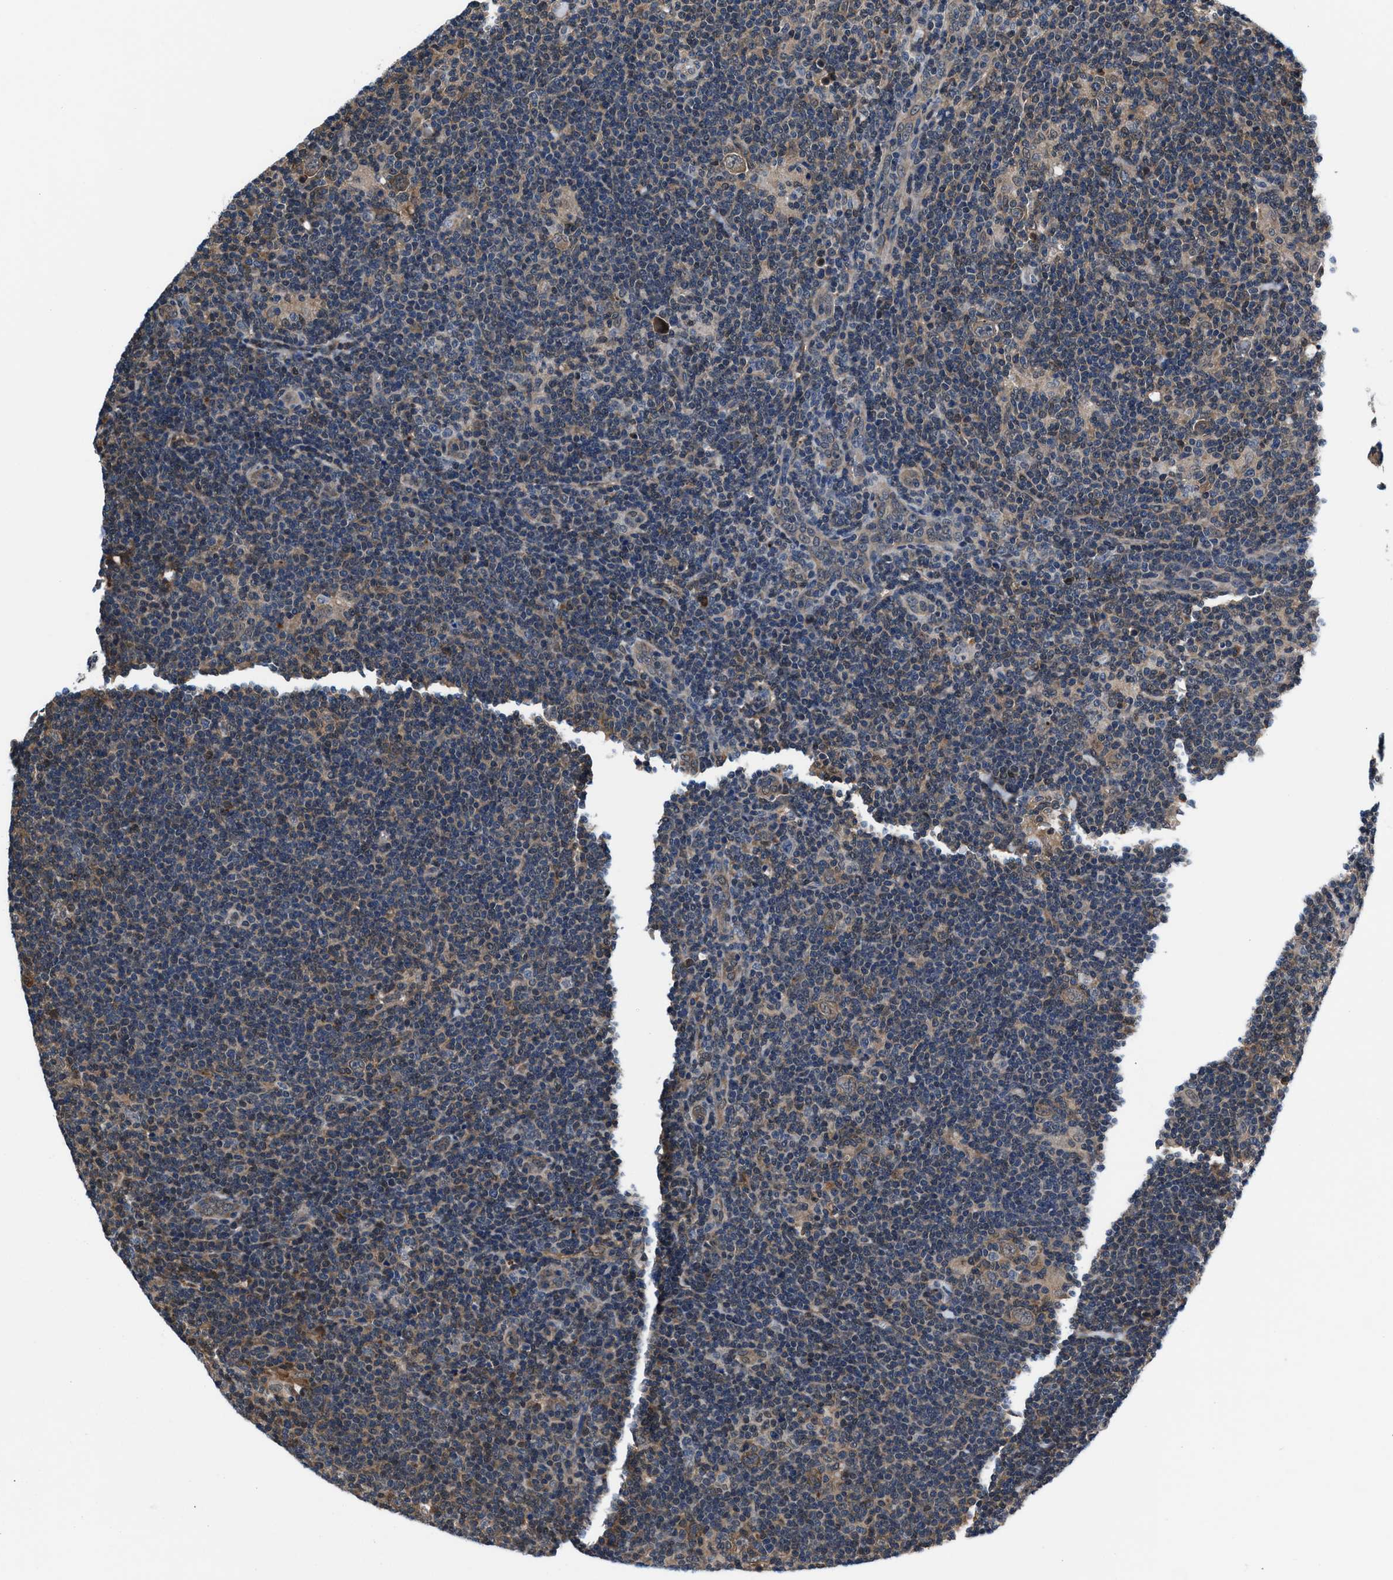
{"staining": {"intensity": "weak", "quantity": ">75%", "location": "cytoplasmic/membranous"}, "tissue": "lymphoma", "cell_type": "Tumor cells", "image_type": "cancer", "snomed": [{"axis": "morphology", "description": "Hodgkin's disease, NOS"}, {"axis": "topography", "description": "Lymph node"}], "caption": "Immunohistochemistry (DAB (3,3'-diaminobenzidine)) staining of lymphoma displays weak cytoplasmic/membranous protein positivity in about >75% of tumor cells. (DAB IHC with brightfield microscopy, high magnification).", "gene": "PRPSAP2", "patient": {"sex": "female", "age": 57}}